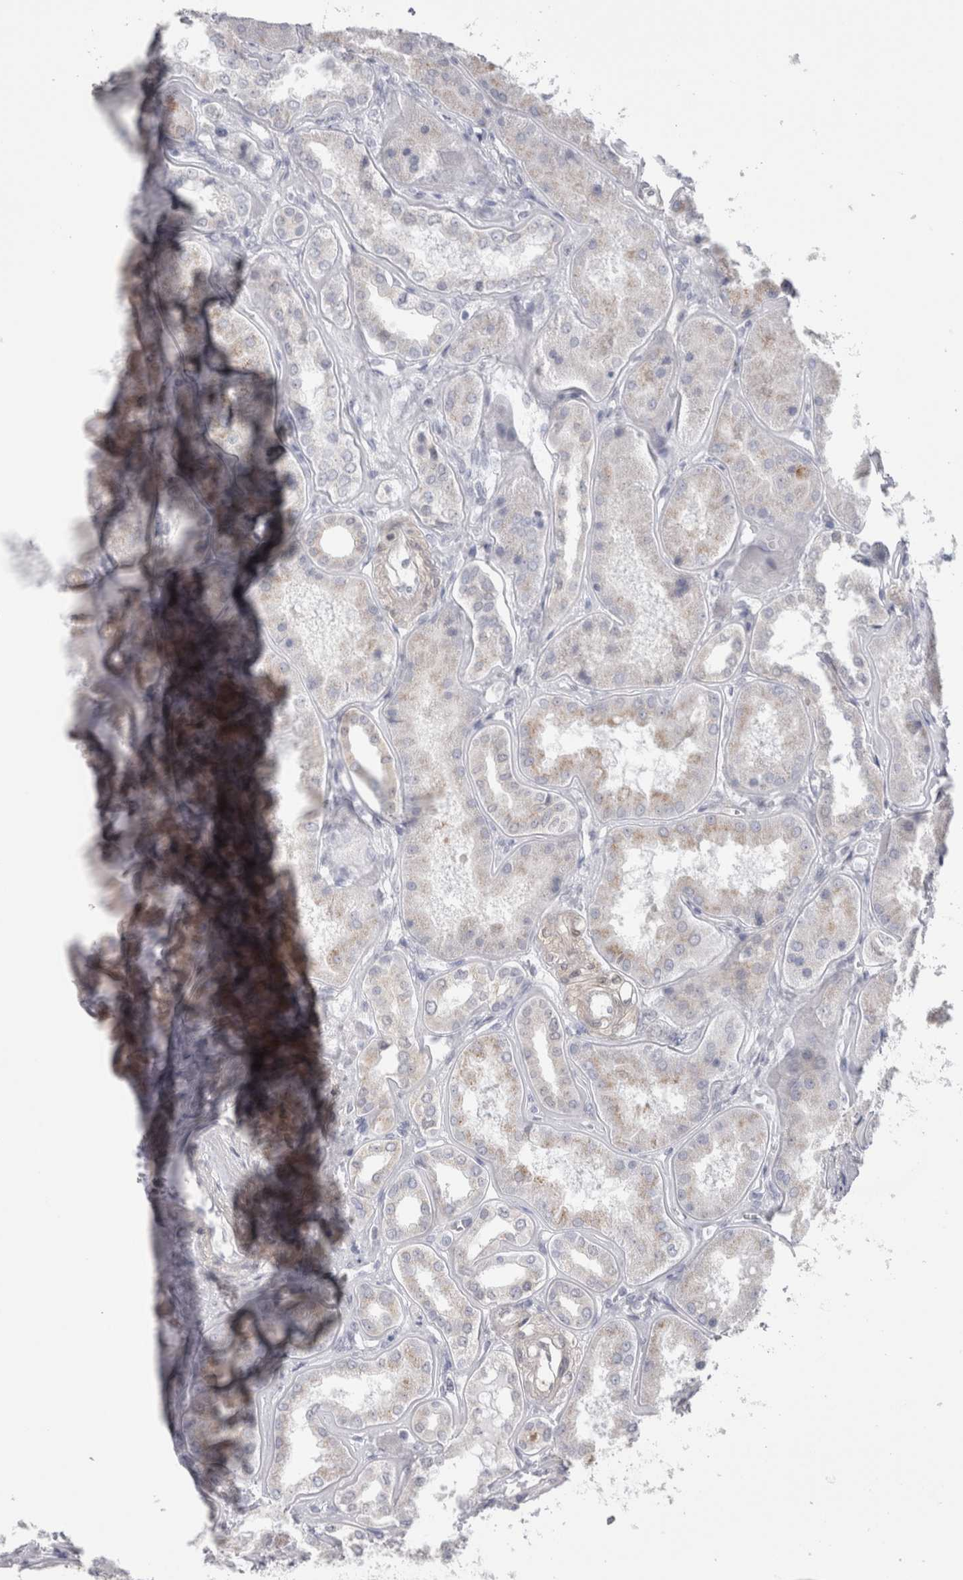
{"staining": {"intensity": "moderate", "quantity": "<25%", "location": "nuclear"}, "tissue": "kidney", "cell_type": "Cells in glomeruli", "image_type": "normal", "snomed": [{"axis": "morphology", "description": "Normal tissue, NOS"}, {"axis": "topography", "description": "Kidney"}], "caption": "DAB (3,3'-diaminobenzidine) immunohistochemical staining of benign kidney shows moderate nuclear protein positivity in approximately <25% of cells in glomeruli.", "gene": "PLIN1", "patient": {"sex": "female", "age": 56}}